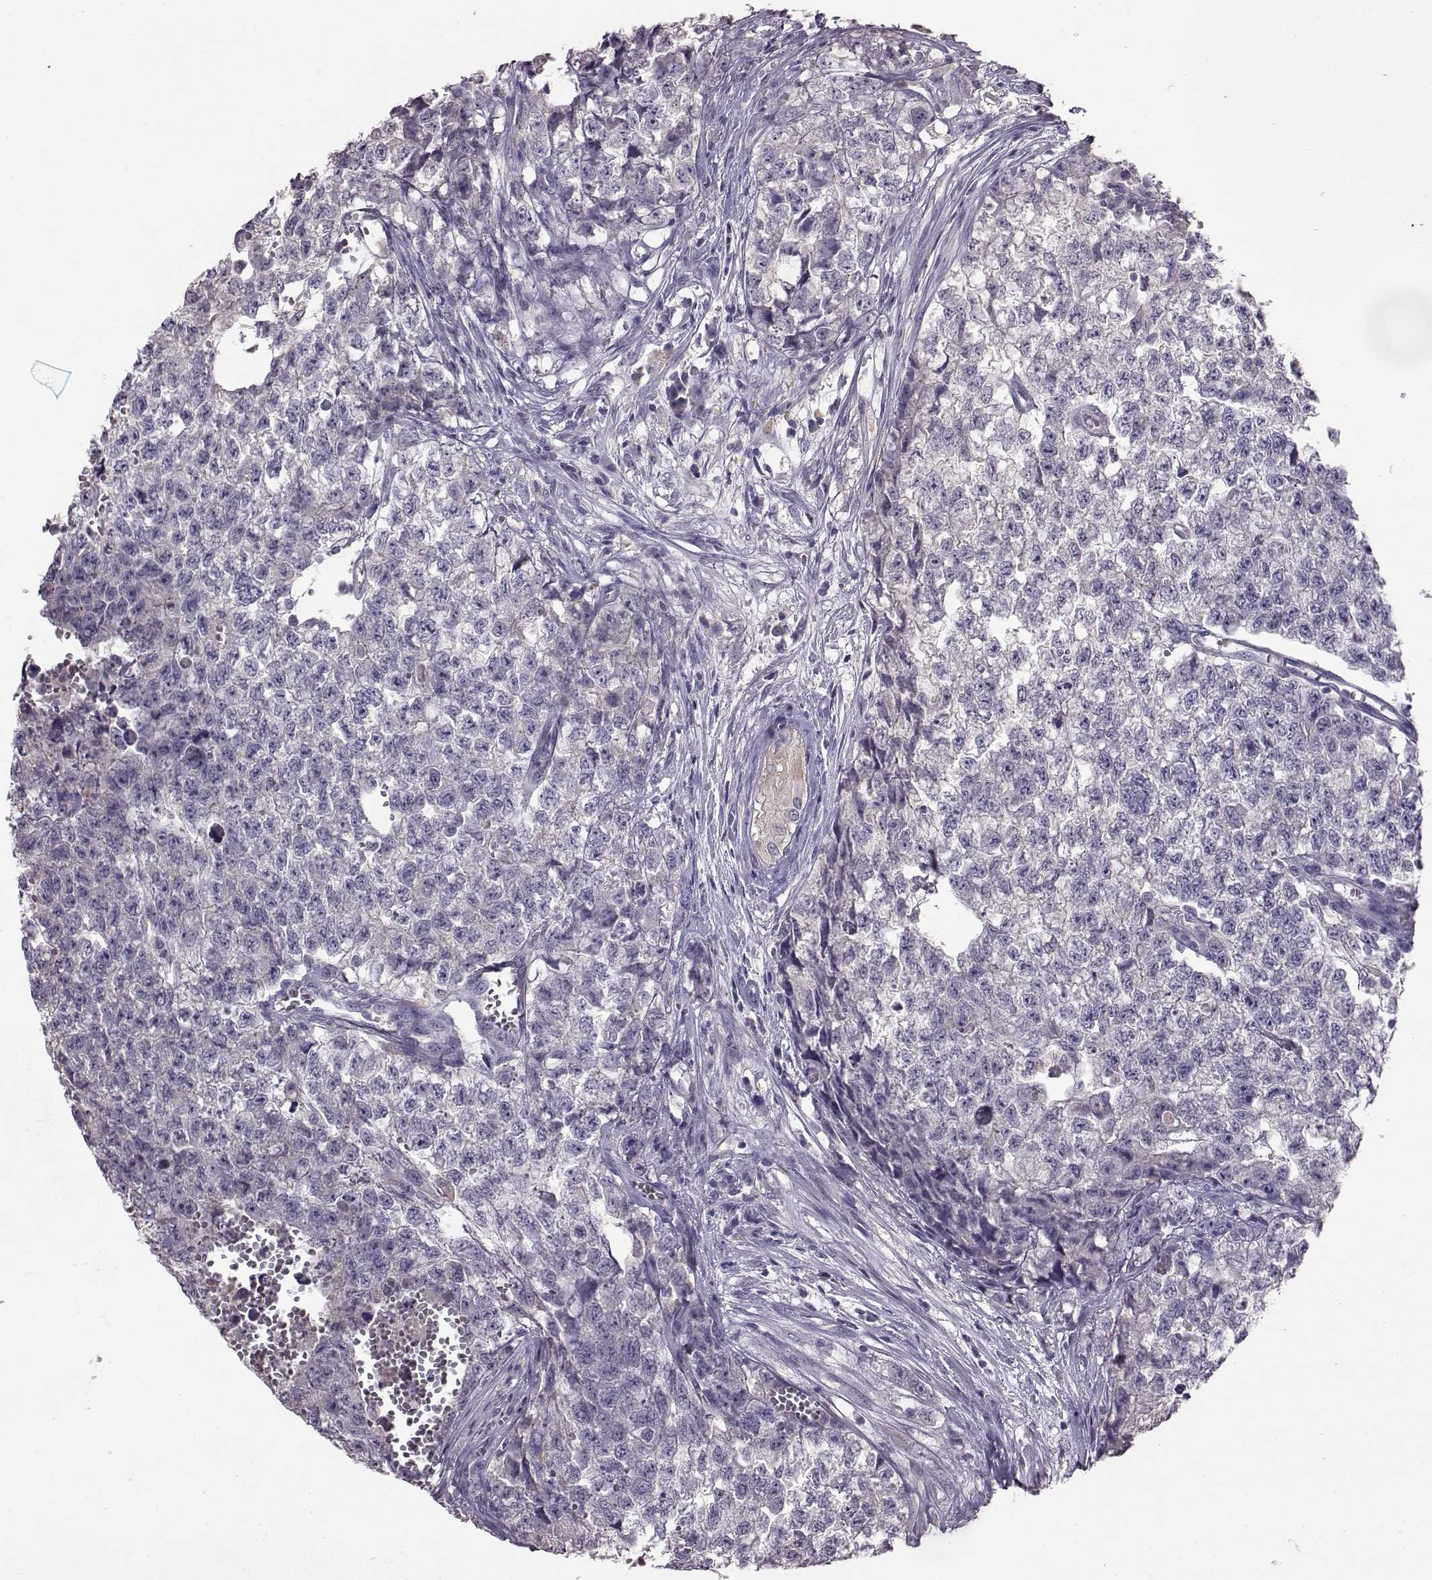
{"staining": {"intensity": "negative", "quantity": "none", "location": "none"}, "tissue": "testis cancer", "cell_type": "Tumor cells", "image_type": "cancer", "snomed": [{"axis": "morphology", "description": "Seminoma, NOS"}, {"axis": "morphology", "description": "Carcinoma, Embryonal, NOS"}, {"axis": "topography", "description": "Testis"}], "caption": "A high-resolution histopathology image shows IHC staining of testis cancer (seminoma), which demonstrates no significant staining in tumor cells.", "gene": "KRT85", "patient": {"sex": "male", "age": 22}}